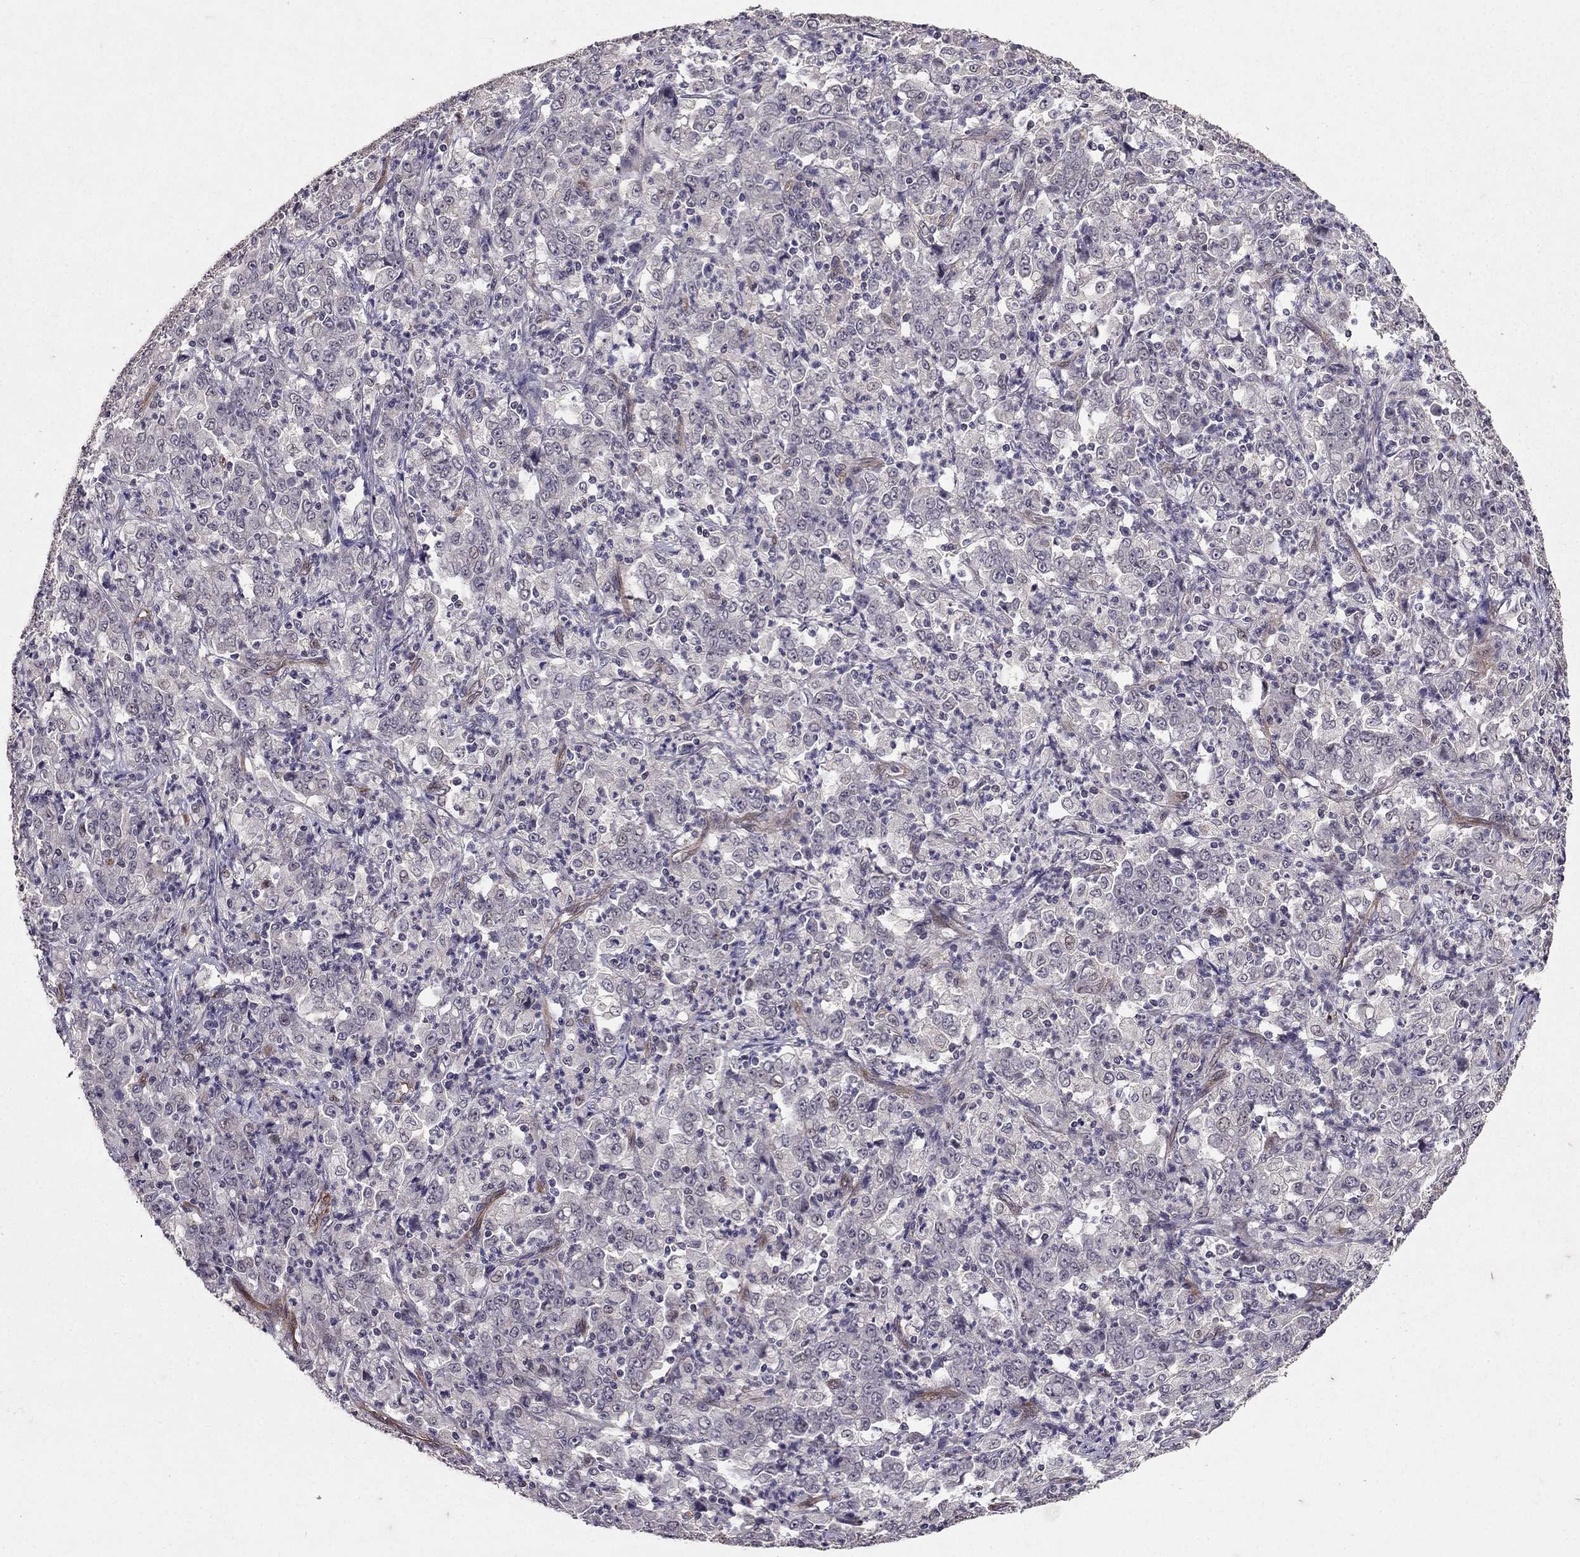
{"staining": {"intensity": "negative", "quantity": "none", "location": "none"}, "tissue": "stomach cancer", "cell_type": "Tumor cells", "image_type": "cancer", "snomed": [{"axis": "morphology", "description": "Adenocarcinoma, NOS"}, {"axis": "topography", "description": "Stomach, lower"}], "caption": "IHC image of neoplastic tissue: human stomach adenocarcinoma stained with DAB exhibits no significant protein staining in tumor cells. Nuclei are stained in blue.", "gene": "RASIP1", "patient": {"sex": "female", "age": 71}}